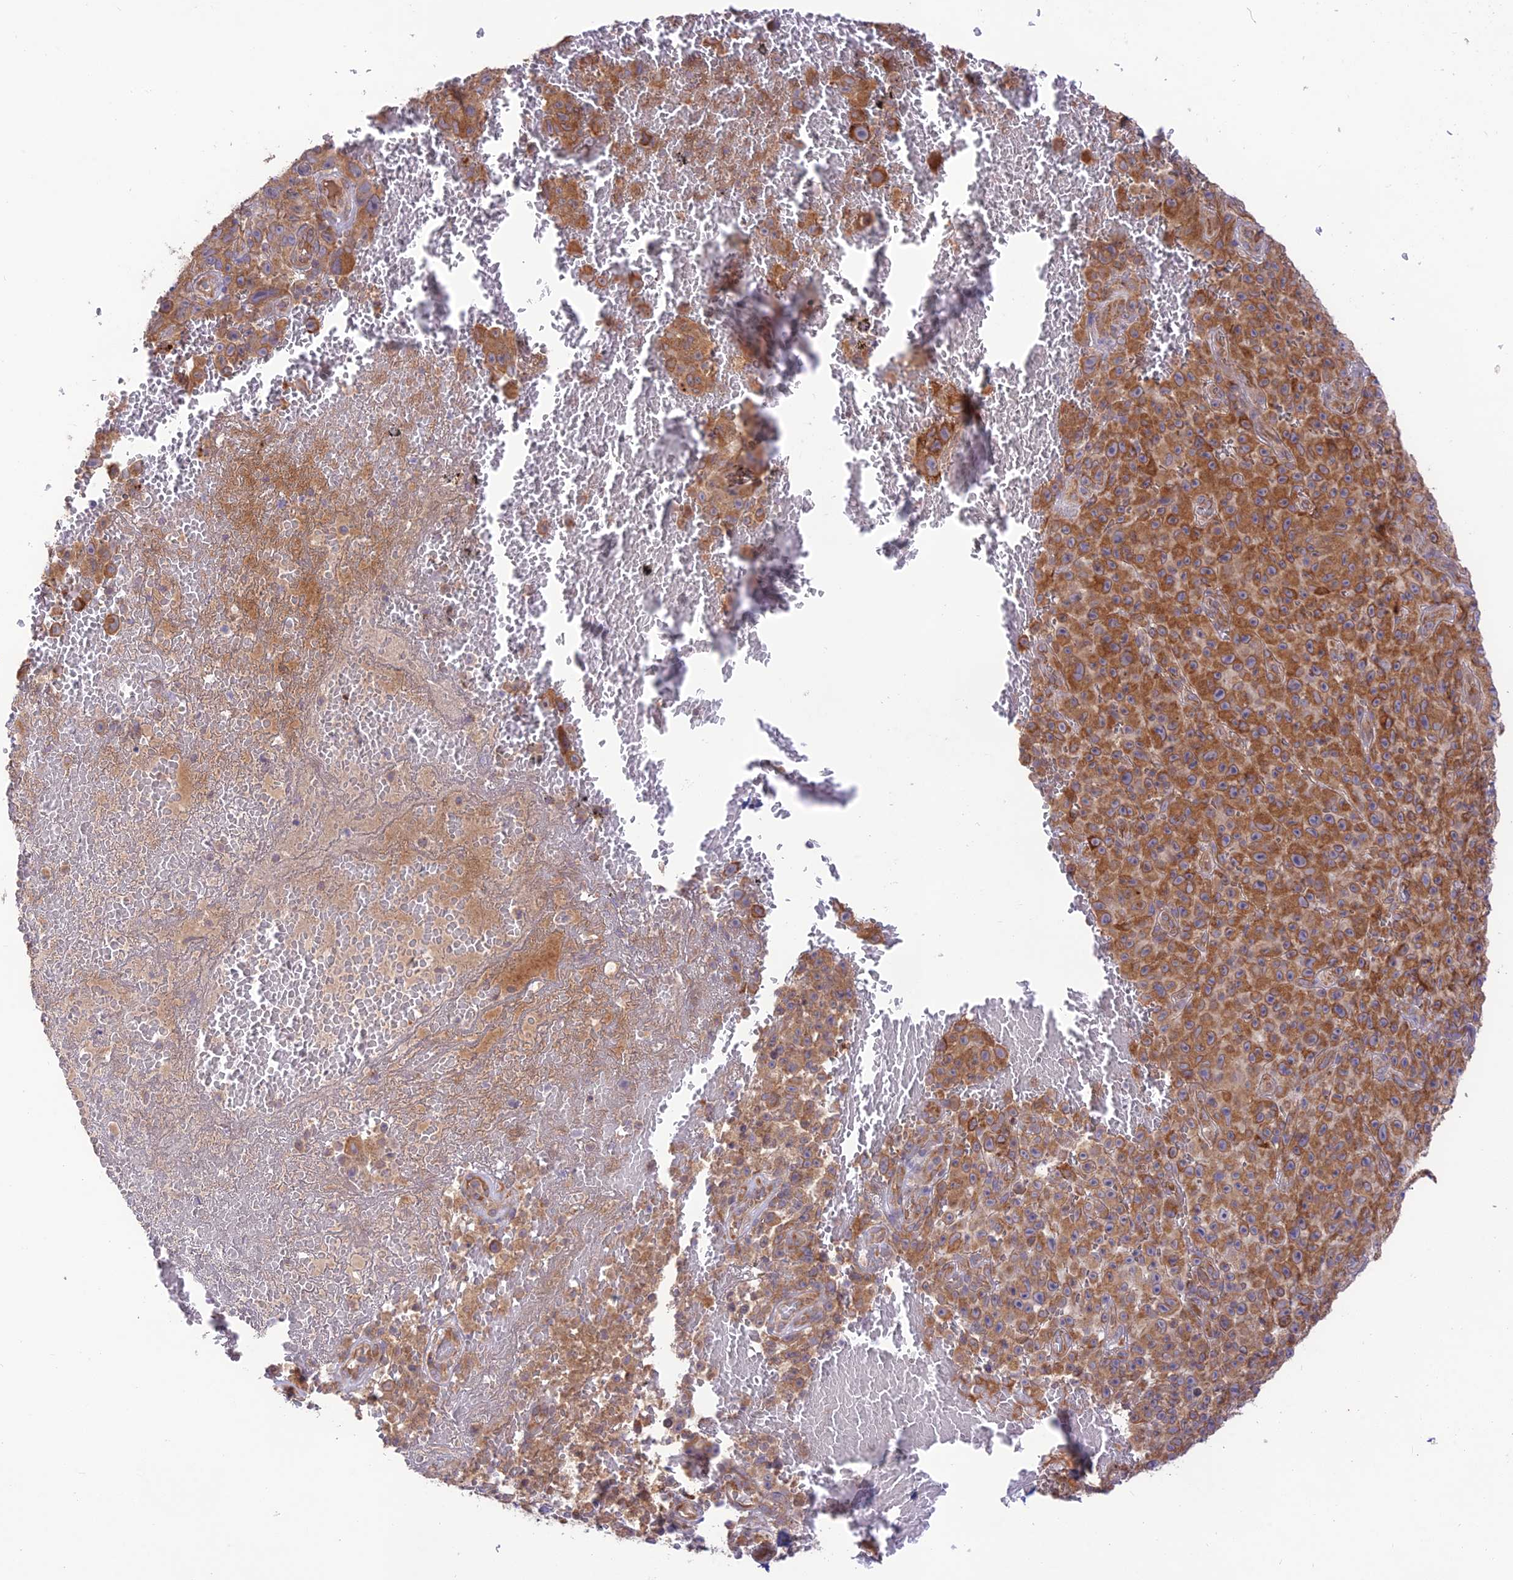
{"staining": {"intensity": "moderate", "quantity": ">75%", "location": "cytoplasmic/membranous"}, "tissue": "melanoma", "cell_type": "Tumor cells", "image_type": "cancer", "snomed": [{"axis": "morphology", "description": "Malignant melanoma, NOS"}, {"axis": "topography", "description": "Skin"}], "caption": "Immunohistochemistry (DAB (3,3'-diaminobenzidine)) staining of human melanoma reveals moderate cytoplasmic/membranous protein positivity in about >75% of tumor cells.", "gene": "TMEM259", "patient": {"sex": "female", "age": 82}}